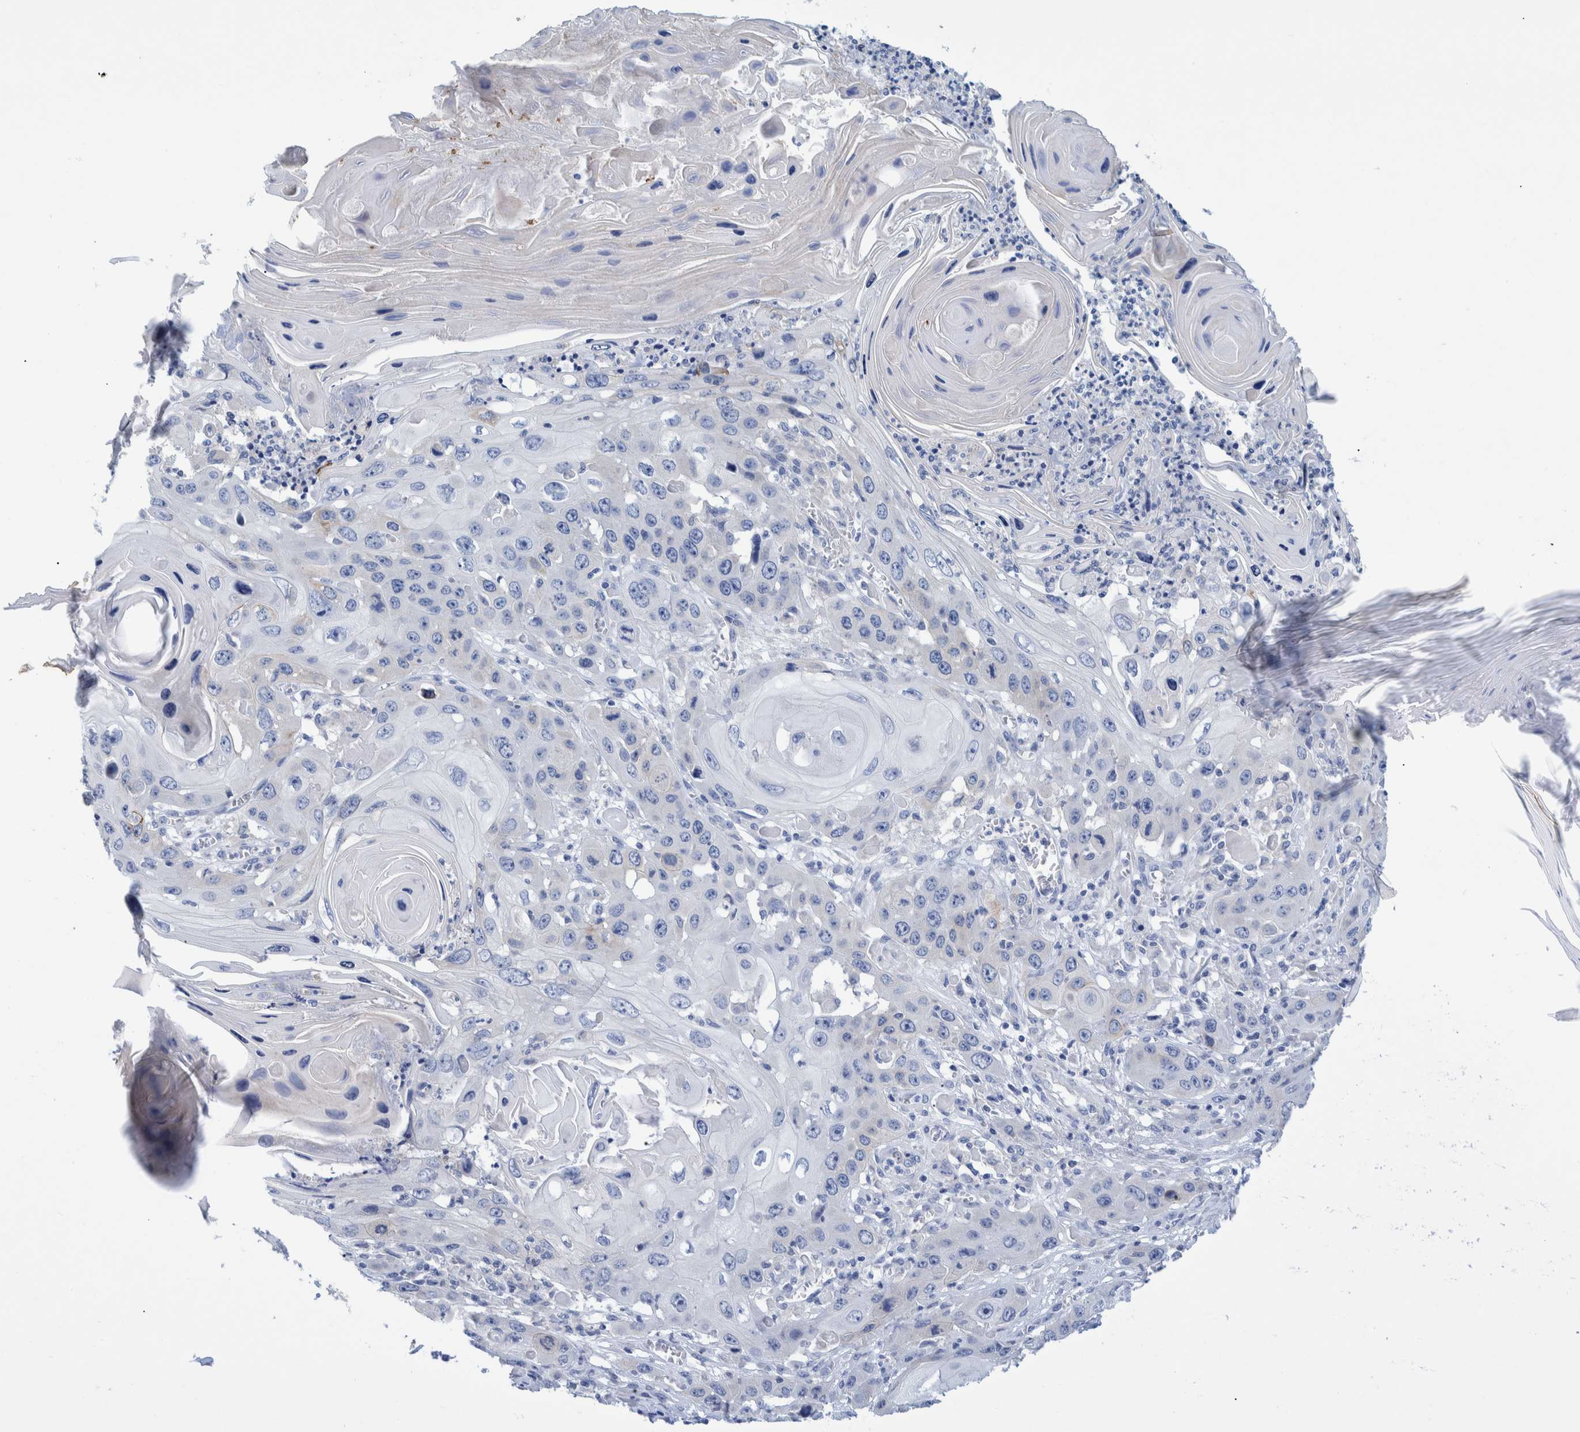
{"staining": {"intensity": "weak", "quantity": "<25%", "location": "cytoplasmic/membranous"}, "tissue": "skin cancer", "cell_type": "Tumor cells", "image_type": "cancer", "snomed": [{"axis": "morphology", "description": "Squamous cell carcinoma, NOS"}, {"axis": "topography", "description": "Skin"}], "caption": "Immunohistochemistry (IHC) histopathology image of neoplastic tissue: human squamous cell carcinoma (skin) stained with DAB exhibits no significant protein staining in tumor cells. (DAB immunohistochemistry (IHC) with hematoxylin counter stain).", "gene": "MKS1", "patient": {"sex": "male", "age": 55}}